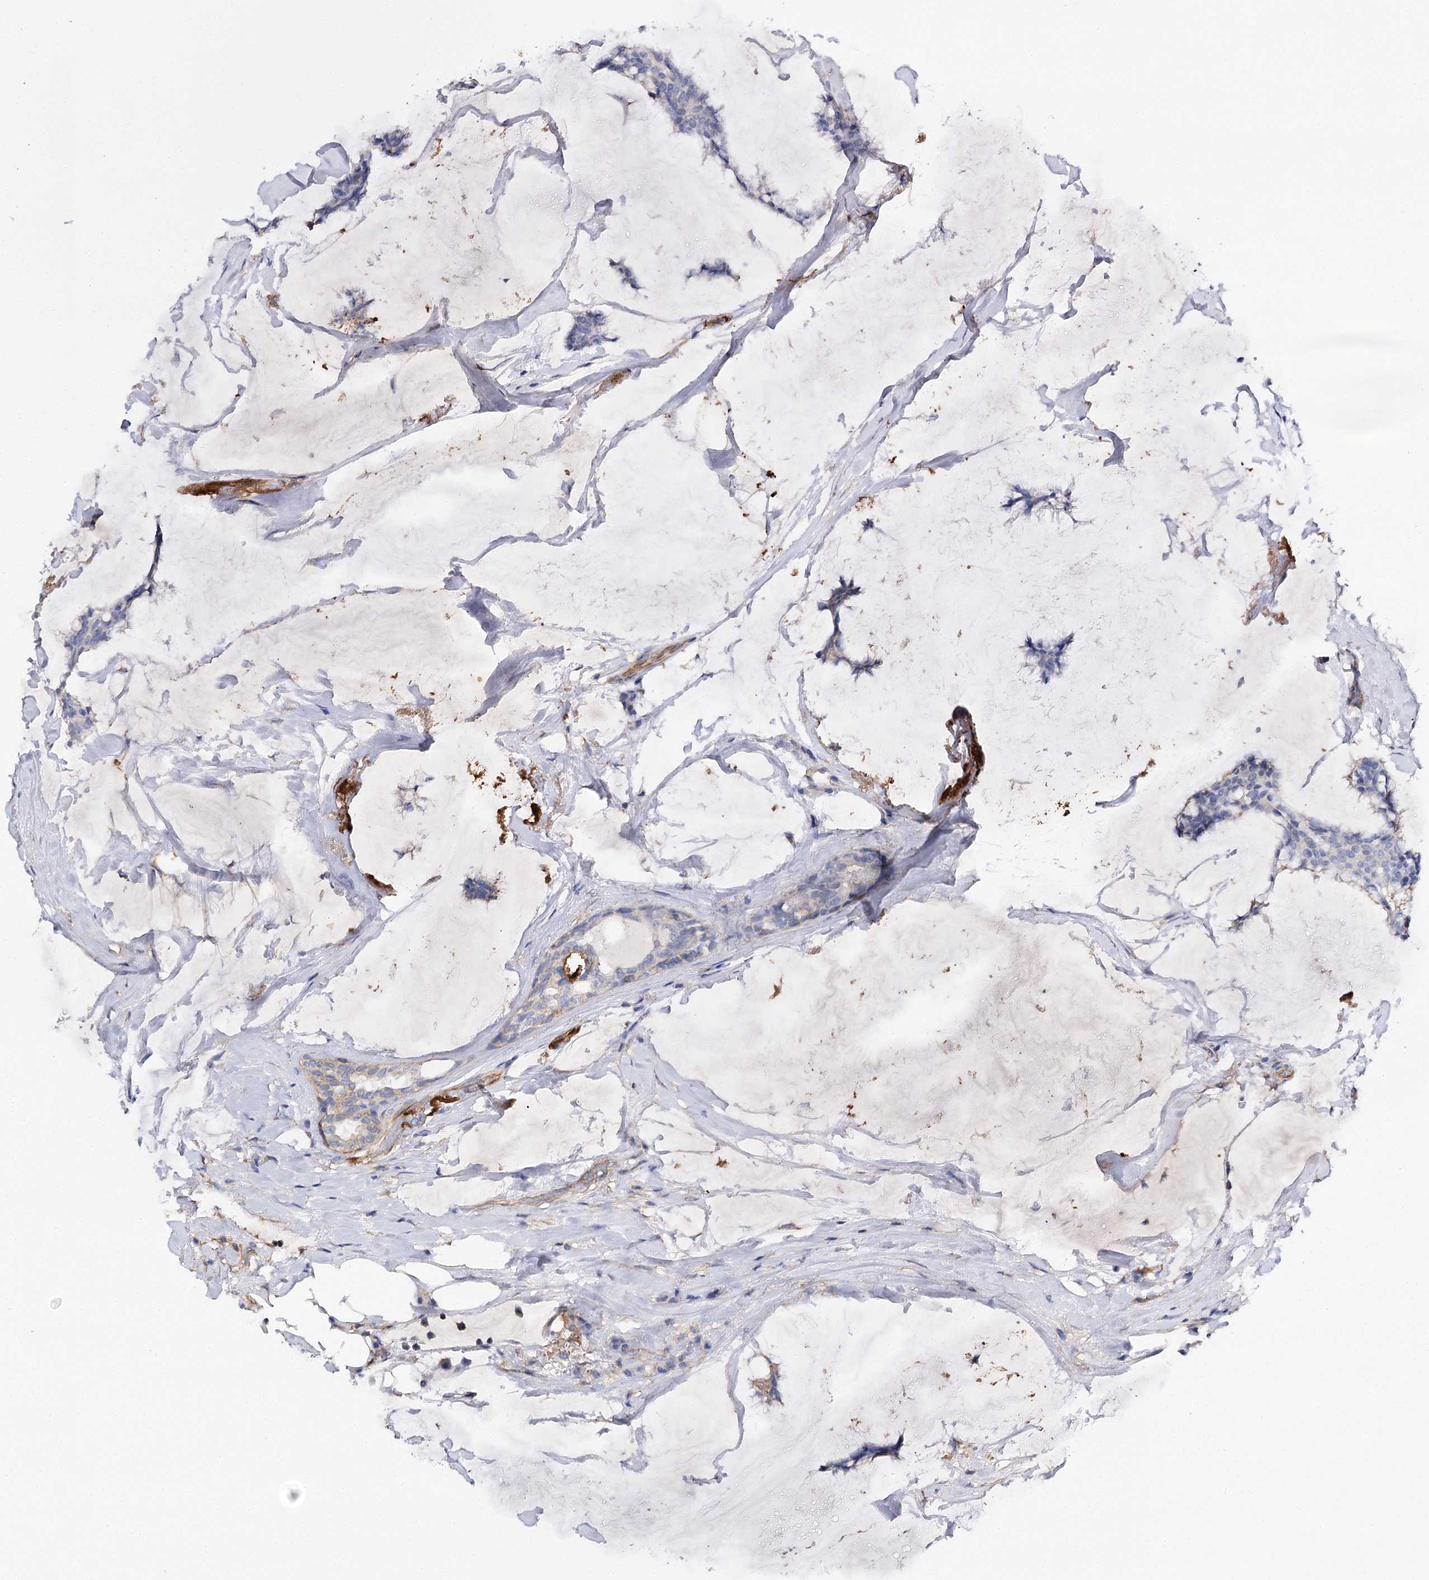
{"staining": {"intensity": "negative", "quantity": "none", "location": "none"}, "tissue": "breast cancer", "cell_type": "Tumor cells", "image_type": "cancer", "snomed": [{"axis": "morphology", "description": "Duct carcinoma"}, {"axis": "topography", "description": "Breast"}], "caption": "Immunohistochemistry (IHC) of breast cancer (infiltrating ductal carcinoma) demonstrates no expression in tumor cells.", "gene": "EPYC", "patient": {"sex": "female", "age": 93}}